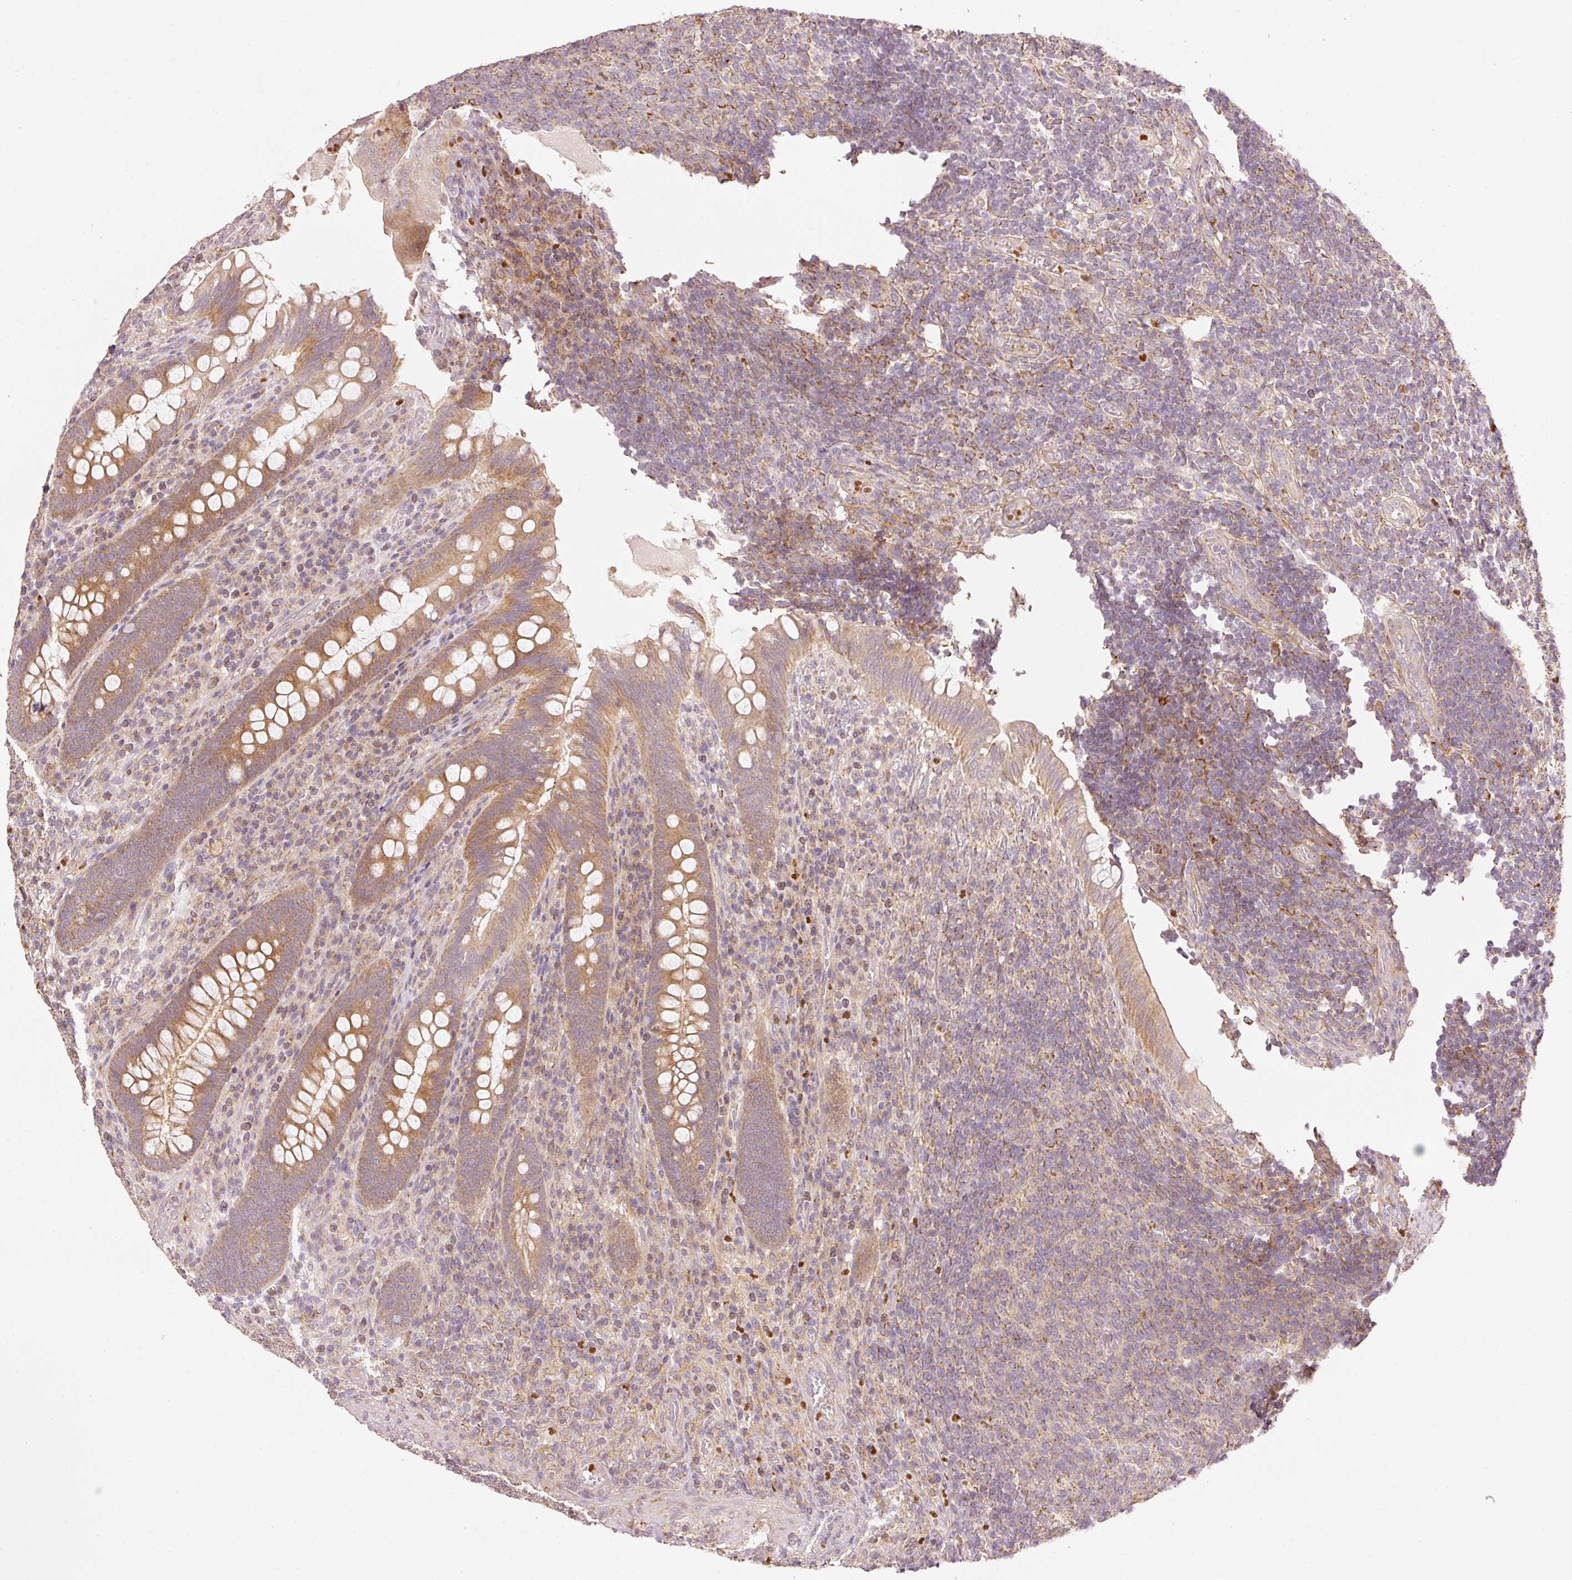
{"staining": {"intensity": "moderate", "quantity": ">75%", "location": "cytoplasmic/membranous"}, "tissue": "appendix", "cell_type": "Glandular cells", "image_type": "normal", "snomed": [{"axis": "morphology", "description": "Normal tissue, NOS"}, {"axis": "topography", "description": "Appendix"}], "caption": "Immunohistochemical staining of normal appendix reveals moderate cytoplasmic/membranous protein positivity in approximately >75% of glandular cells. (brown staining indicates protein expression, while blue staining denotes nuclei).", "gene": "MTHFD1L", "patient": {"sex": "female", "age": 43}}